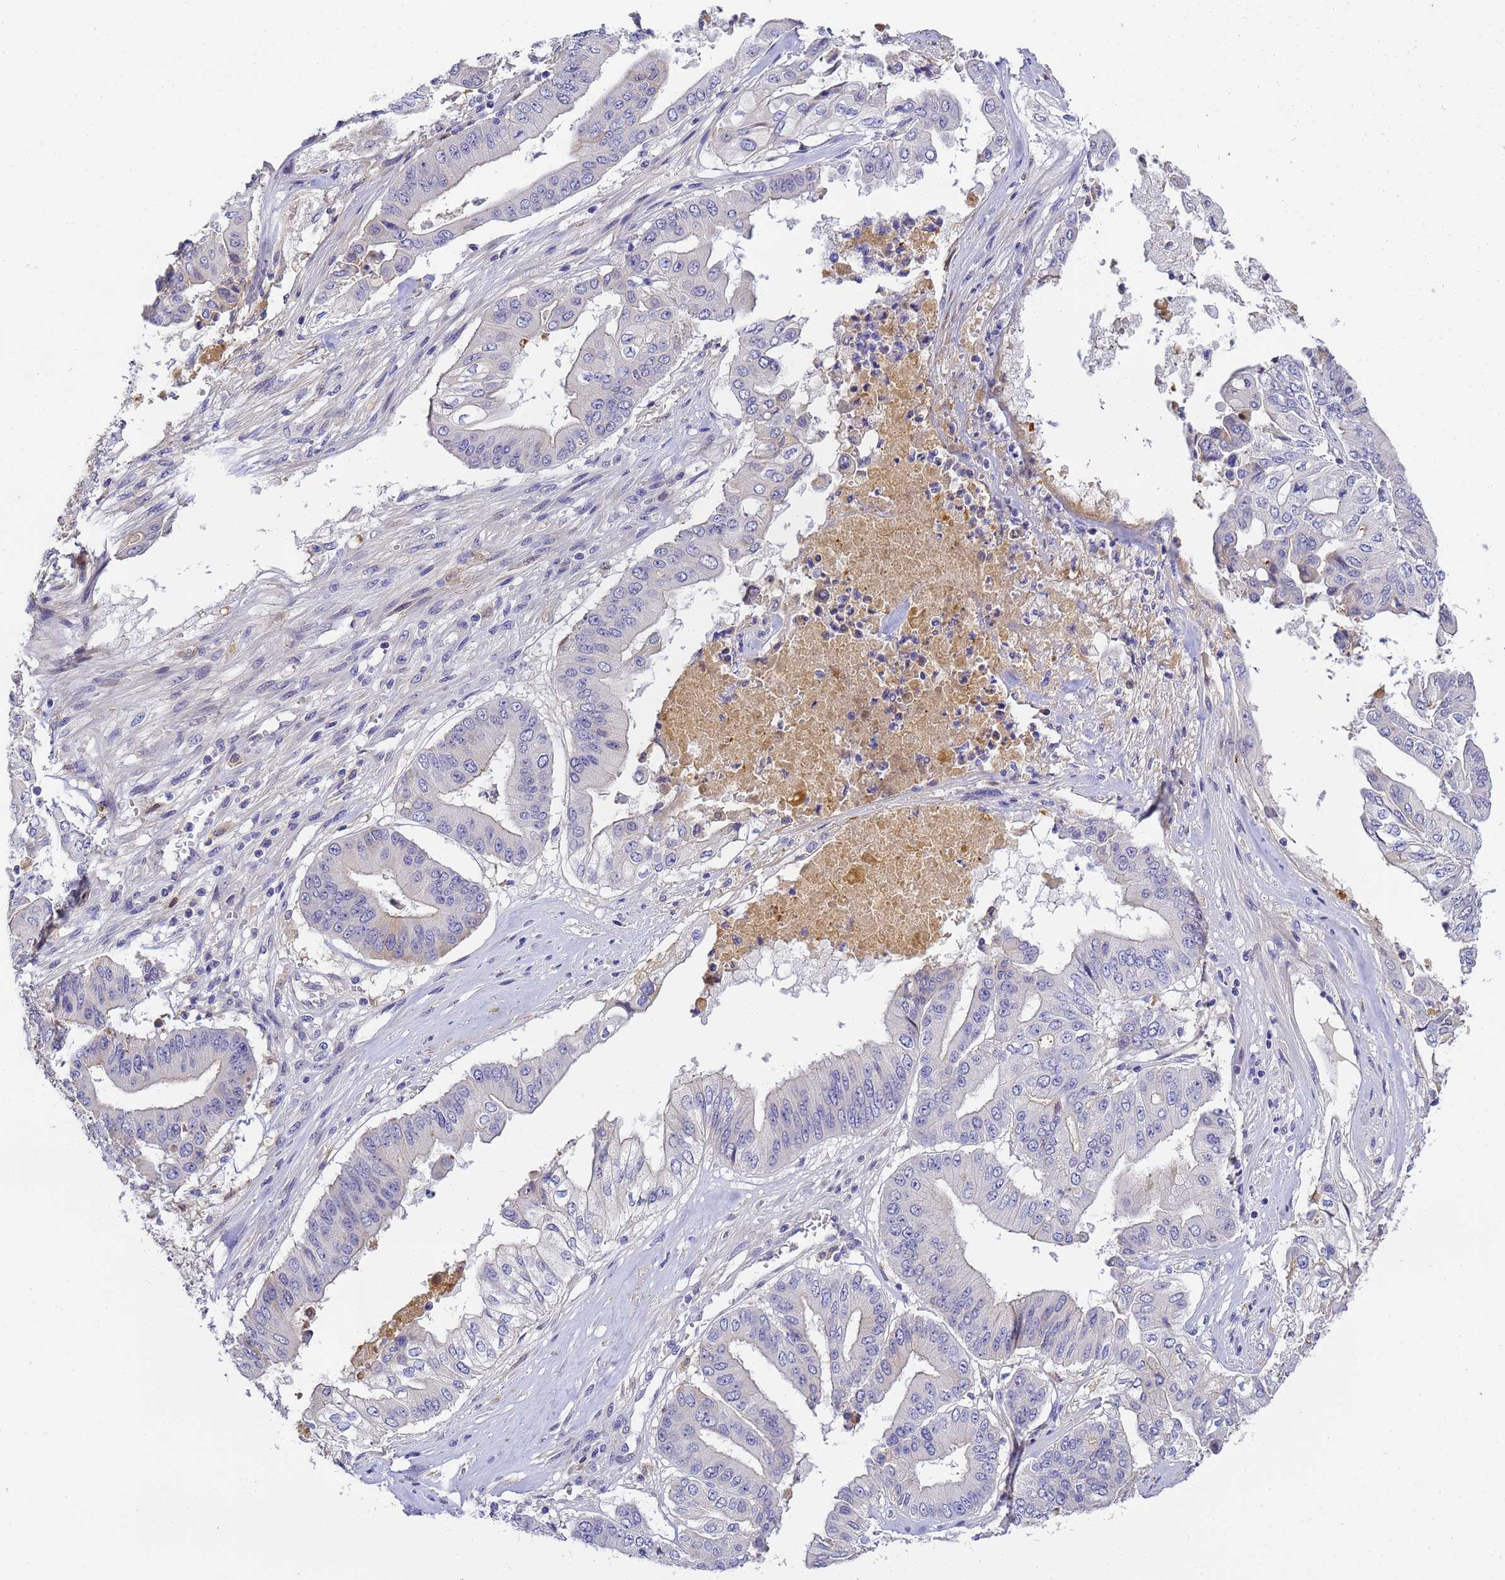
{"staining": {"intensity": "negative", "quantity": "none", "location": "none"}, "tissue": "pancreatic cancer", "cell_type": "Tumor cells", "image_type": "cancer", "snomed": [{"axis": "morphology", "description": "Adenocarcinoma, NOS"}, {"axis": "topography", "description": "Pancreas"}], "caption": "Pancreatic cancer (adenocarcinoma) was stained to show a protein in brown. There is no significant positivity in tumor cells.", "gene": "CFH", "patient": {"sex": "female", "age": 77}}